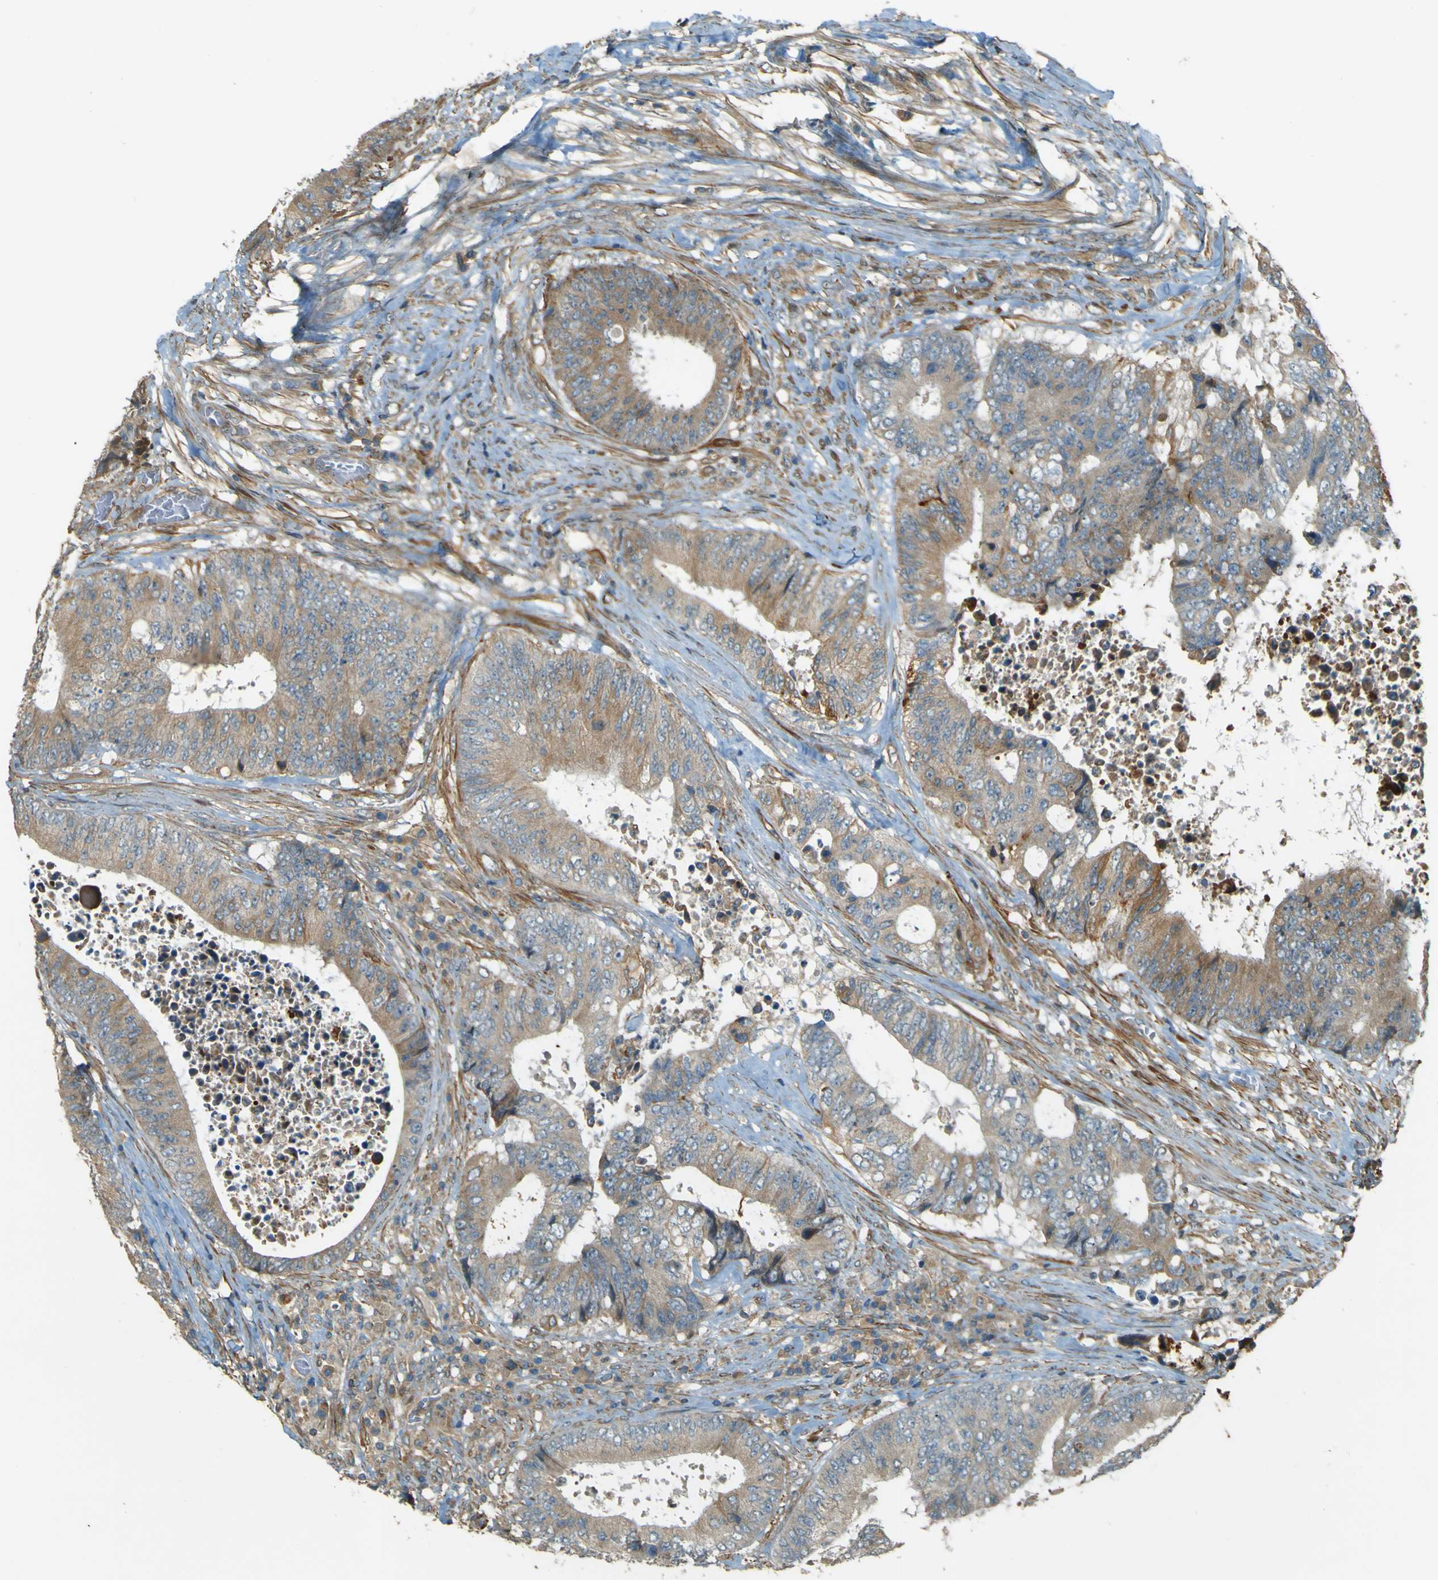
{"staining": {"intensity": "moderate", "quantity": "<25%", "location": "cytoplasmic/membranous"}, "tissue": "colorectal cancer", "cell_type": "Tumor cells", "image_type": "cancer", "snomed": [{"axis": "morphology", "description": "Adenocarcinoma, NOS"}, {"axis": "topography", "description": "Rectum"}], "caption": "A micrograph showing moderate cytoplasmic/membranous expression in about <25% of tumor cells in colorectal adenocarcinoma, as visualized by brown immunohistochemical staining.", "gene": "LPCAT1", "patient": {"sex": "male", "age": 72}}